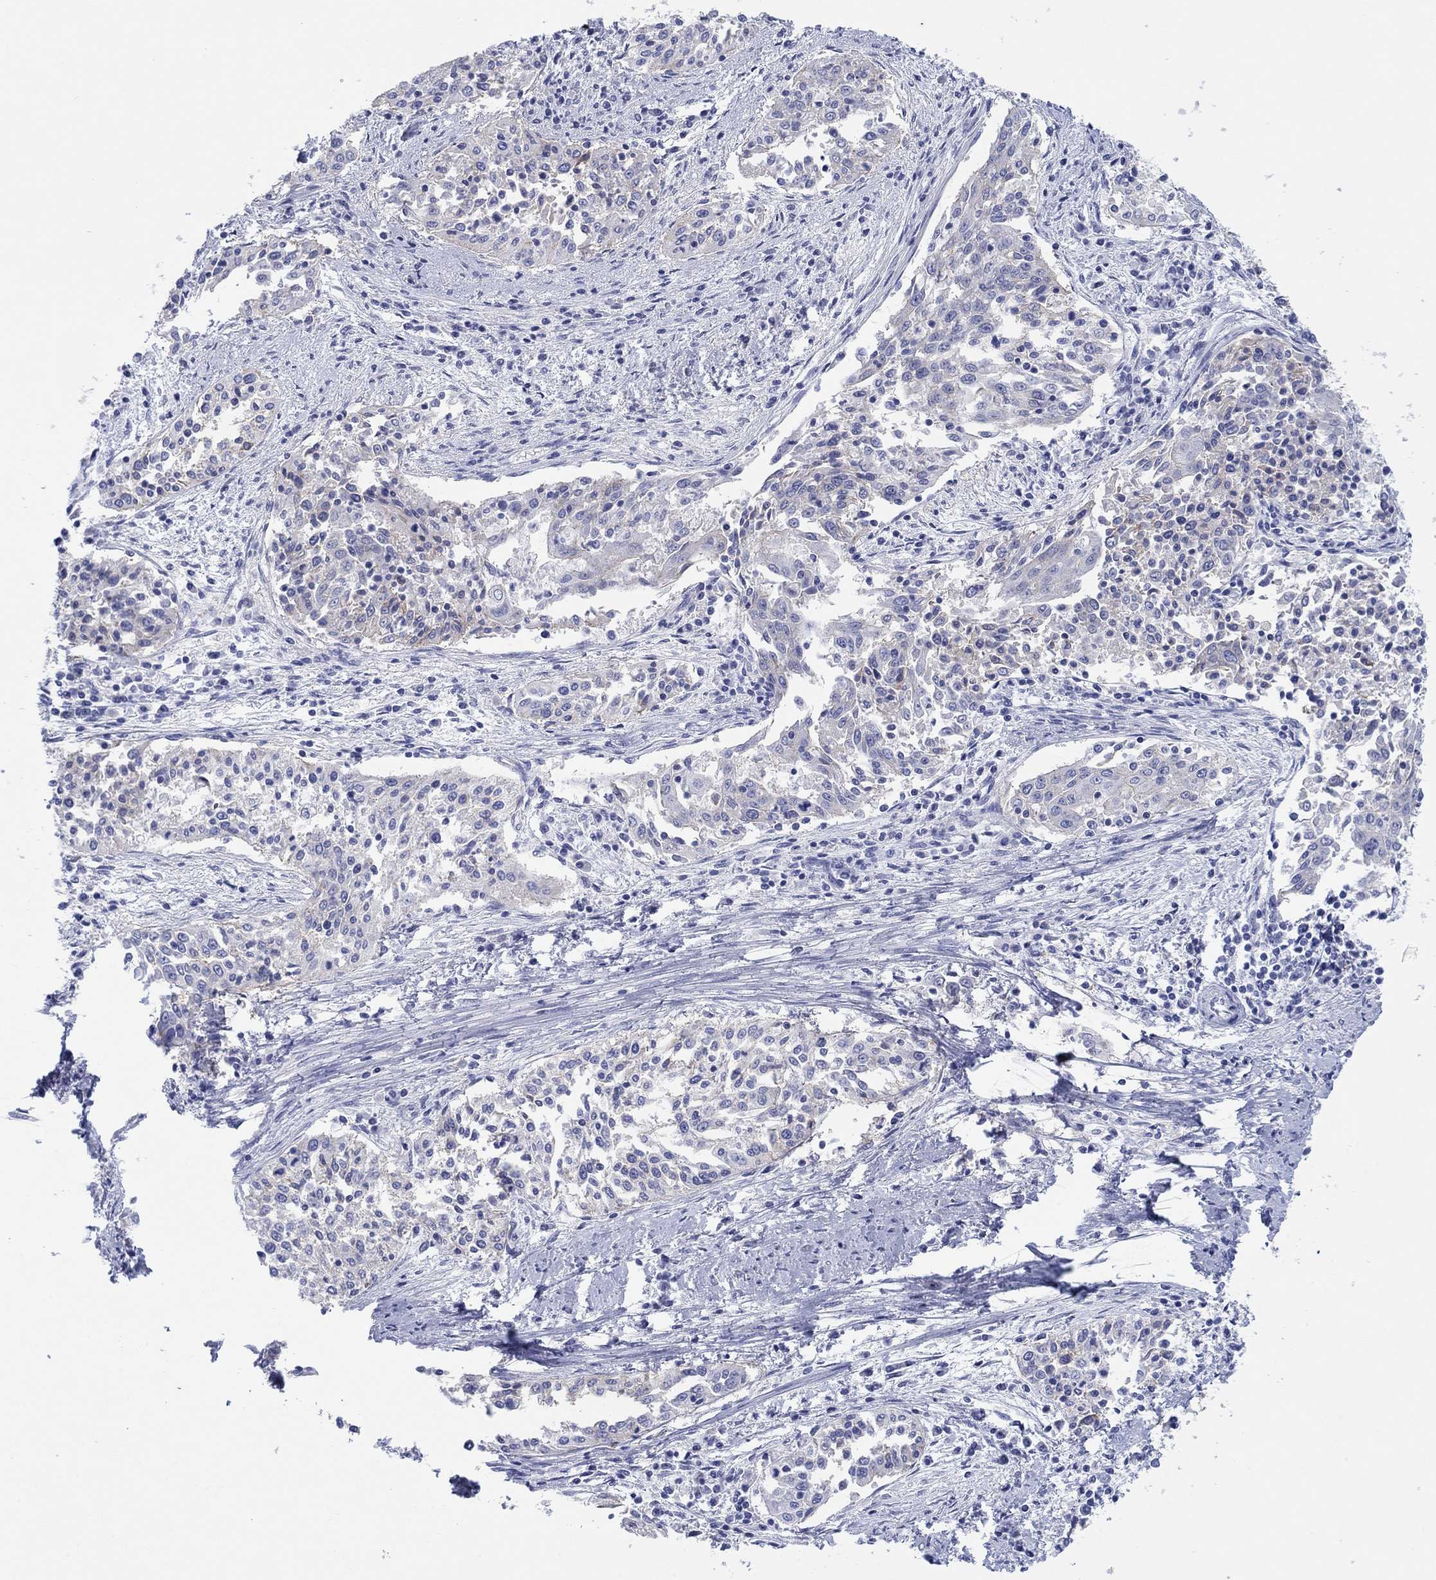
{"staining": {"intensity": "negative", "quantity": "none", "location": "none"}, "tissue": "cervical cancer", "cell_type": "Tumor cells", "image_type": "cancer", "snomed": [{"axis": "morphology", "description": "Squamous cell carcinoma, NOS"}, {"axis": "topography", "description": "Cervix"}], "caption": "A high-resolution image shows IHC staining of cervical squamous cell carcinoma, which exhibits no significant expression in tumor cells.", "gene": "ATP1B1", "patient": {"sex": "female", "age": 41}}